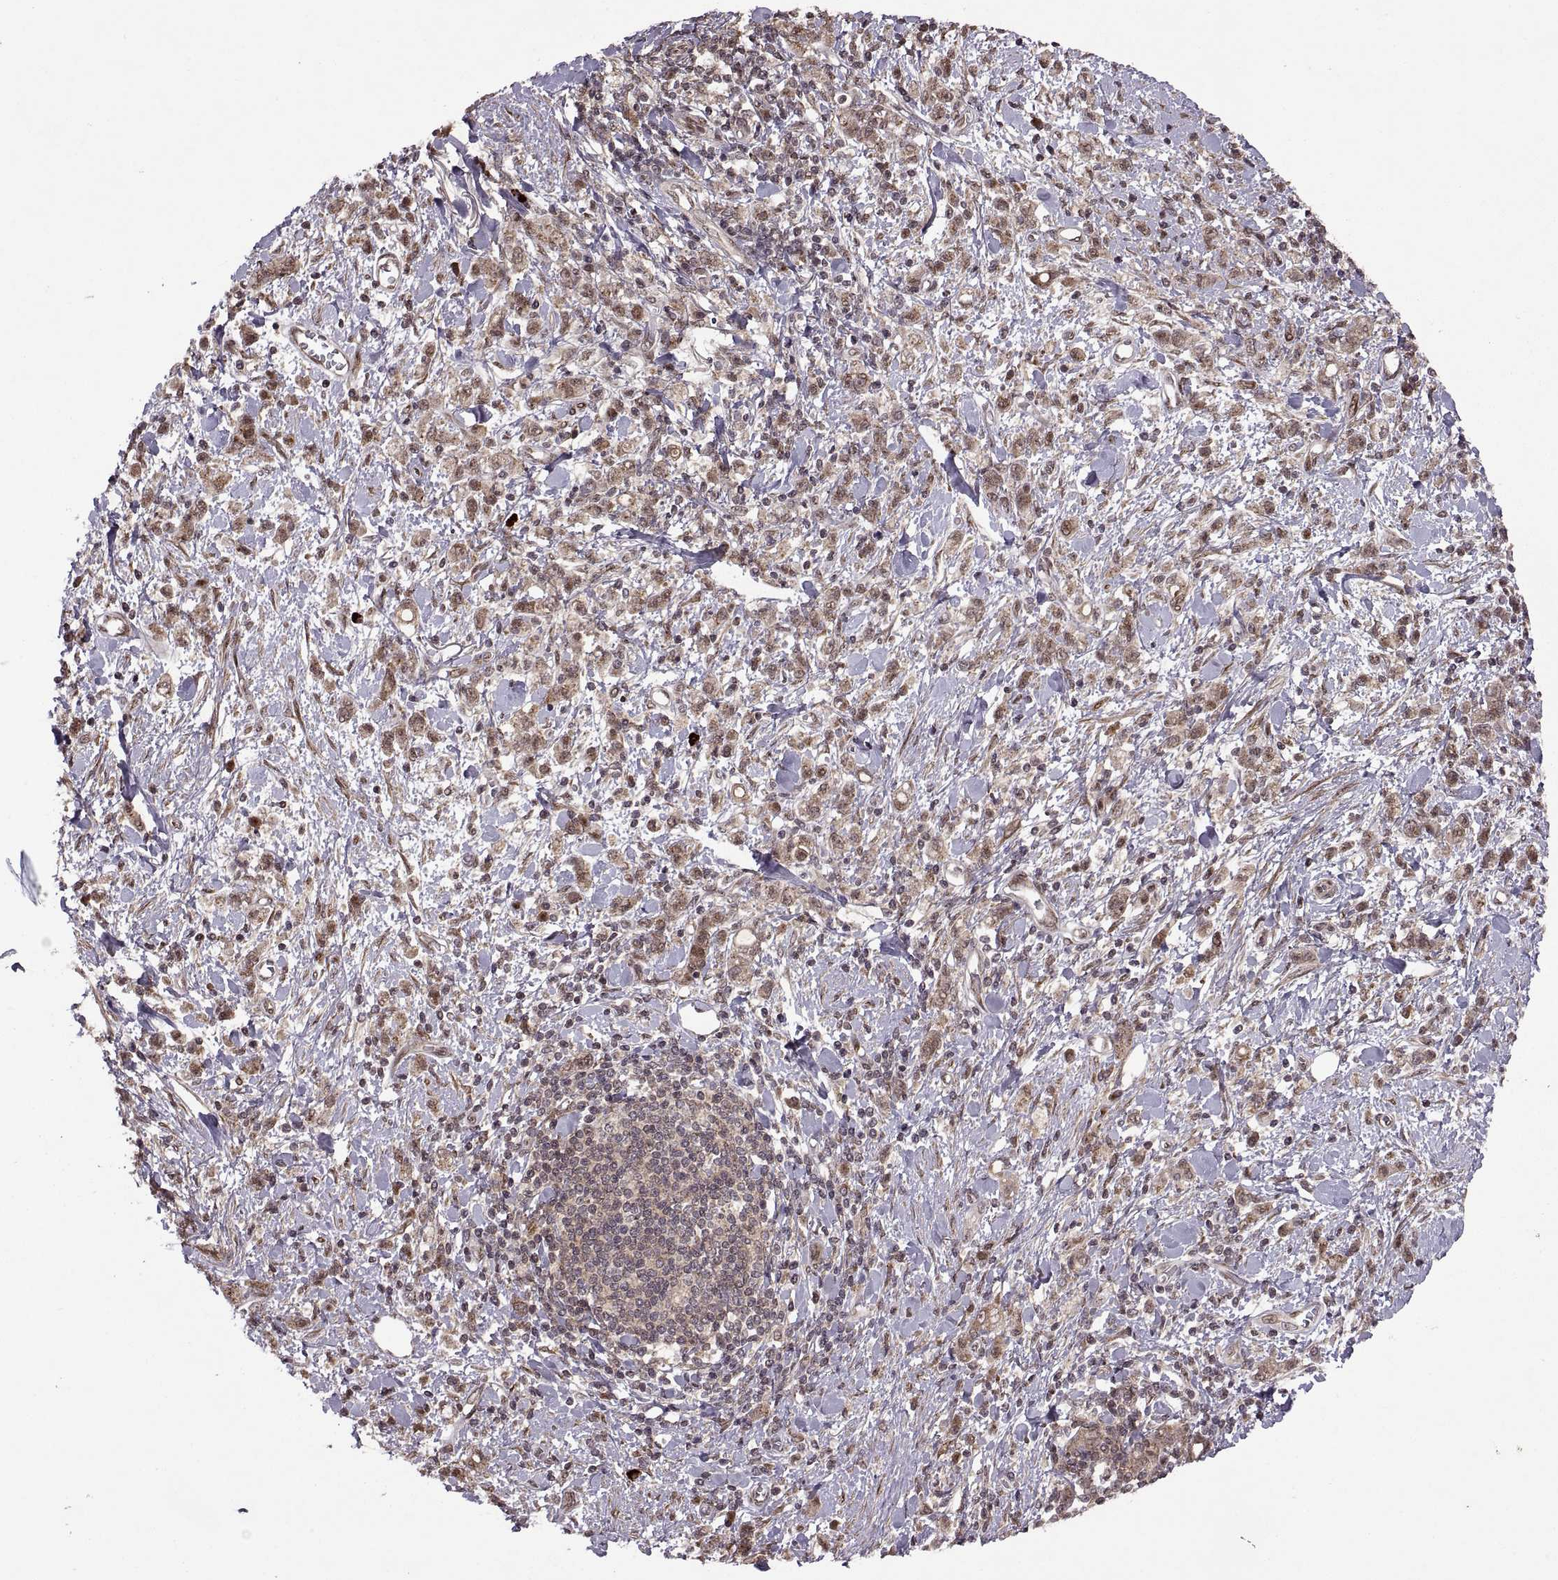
{"staining": {"intensity": "moderate", "quantity": ">75%", "location": "cytoplasmic/membranous,nuclear"}, "tissue": "stomach cancer", "cell_type": "Tumor cells", "image_type": "cancer", "snomed": [{"axis": "morphology", "description": "Adenocarcinoma, NOS"}, {"axis": "topography", "description": "Stomach"}], "caption": "Immunohistochemistry of human stomach cancer (adenocarcinoma) displays medium levels of moderate cytoplasmic/membranous and nuclear expression in about >75% of tumor cells. (DAB IHC with brightfield microscopy, high magnification).", "gene": "PTOV1", "patient": {"sex": "male", "age": 77}}